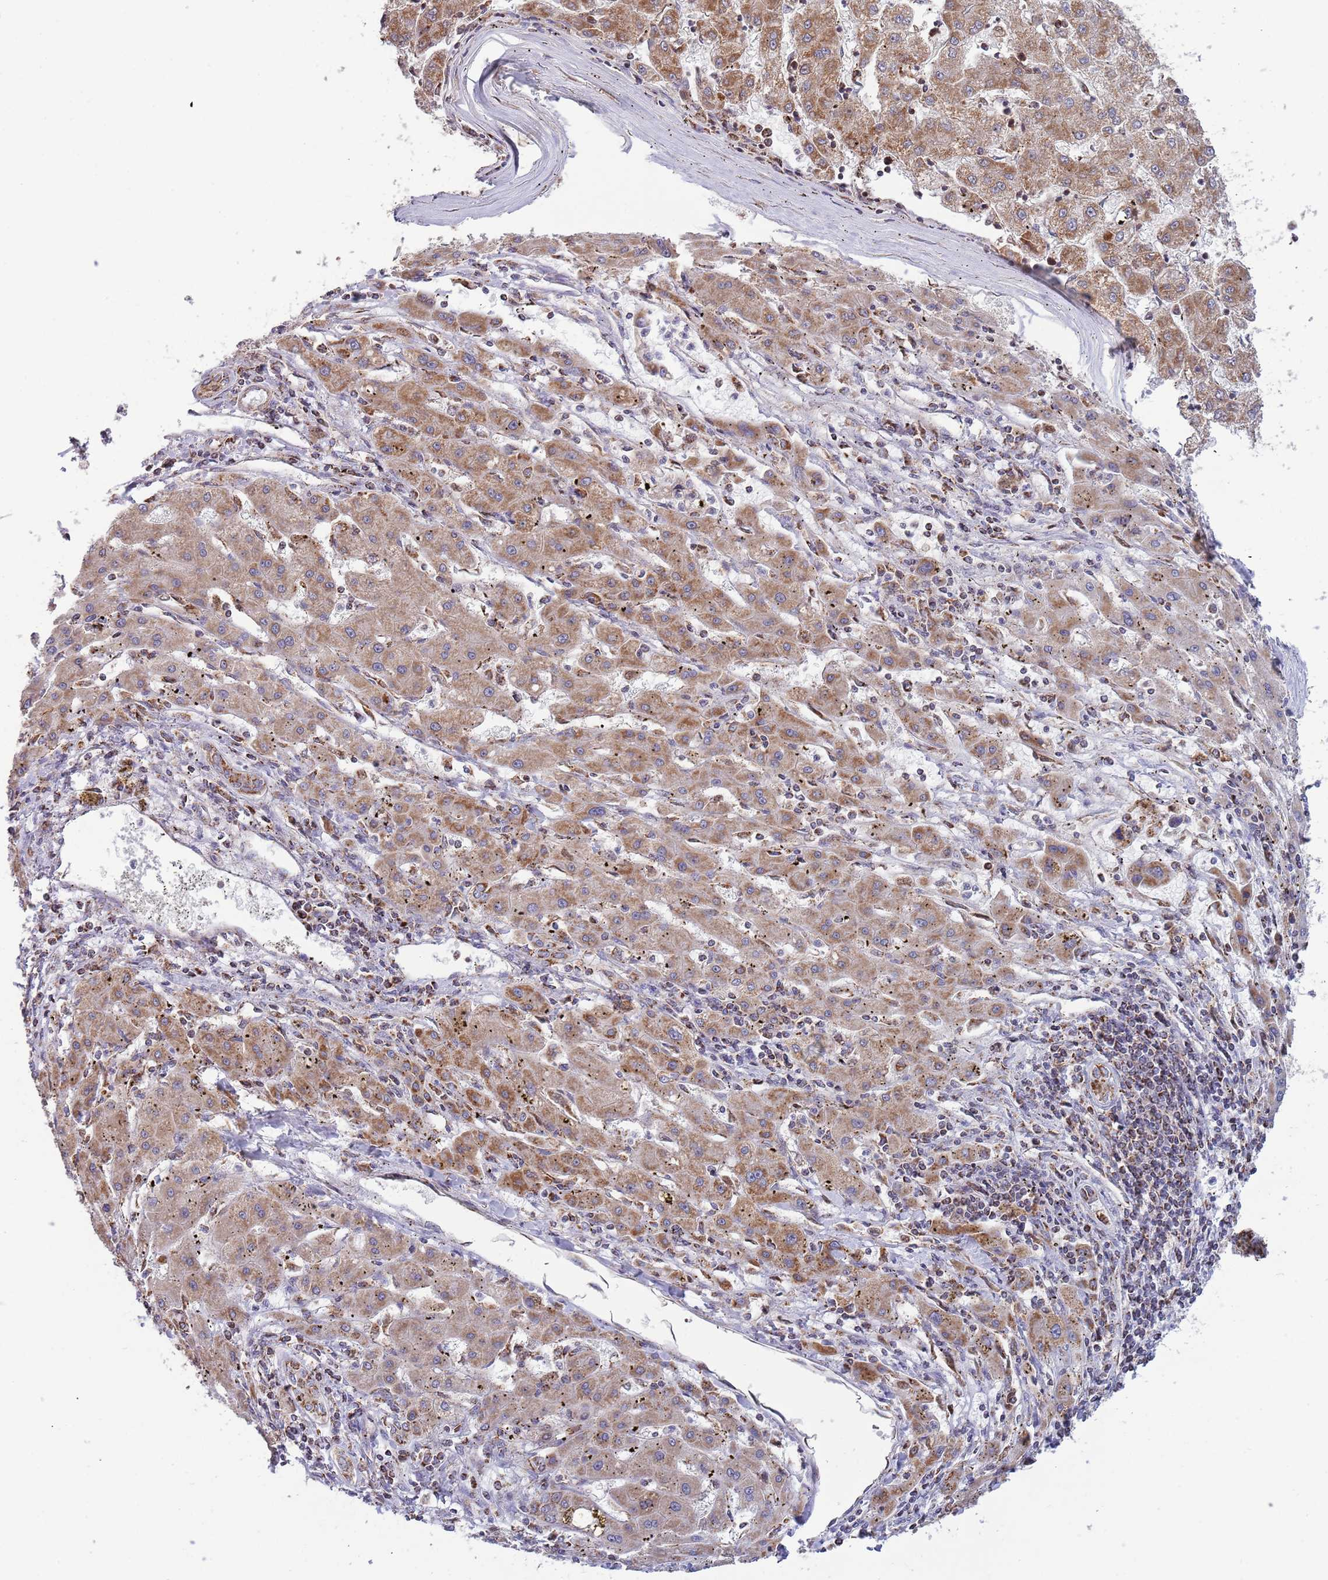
{"staining": {"intensity": "moderate", "quantity": ">75%", "location": "cytoplasmic/membranous"}, "tissue": "liver cancer", "cell_type": "Tumor cells", "image_type": "cancer", "snomed": [{"axis": "morphology", "description": "Carcinoma, Hepatocellular, NOS"}, {"axis": "topography", "description": "Liver"}], "caption": "Hepatocellular carcinoma (liver) tissue displays moderate cytoplasmic/membranous expression in about >75% of tumor cells", "gene": "VPS16", "patient": {"sex": "male", "age": 72}}